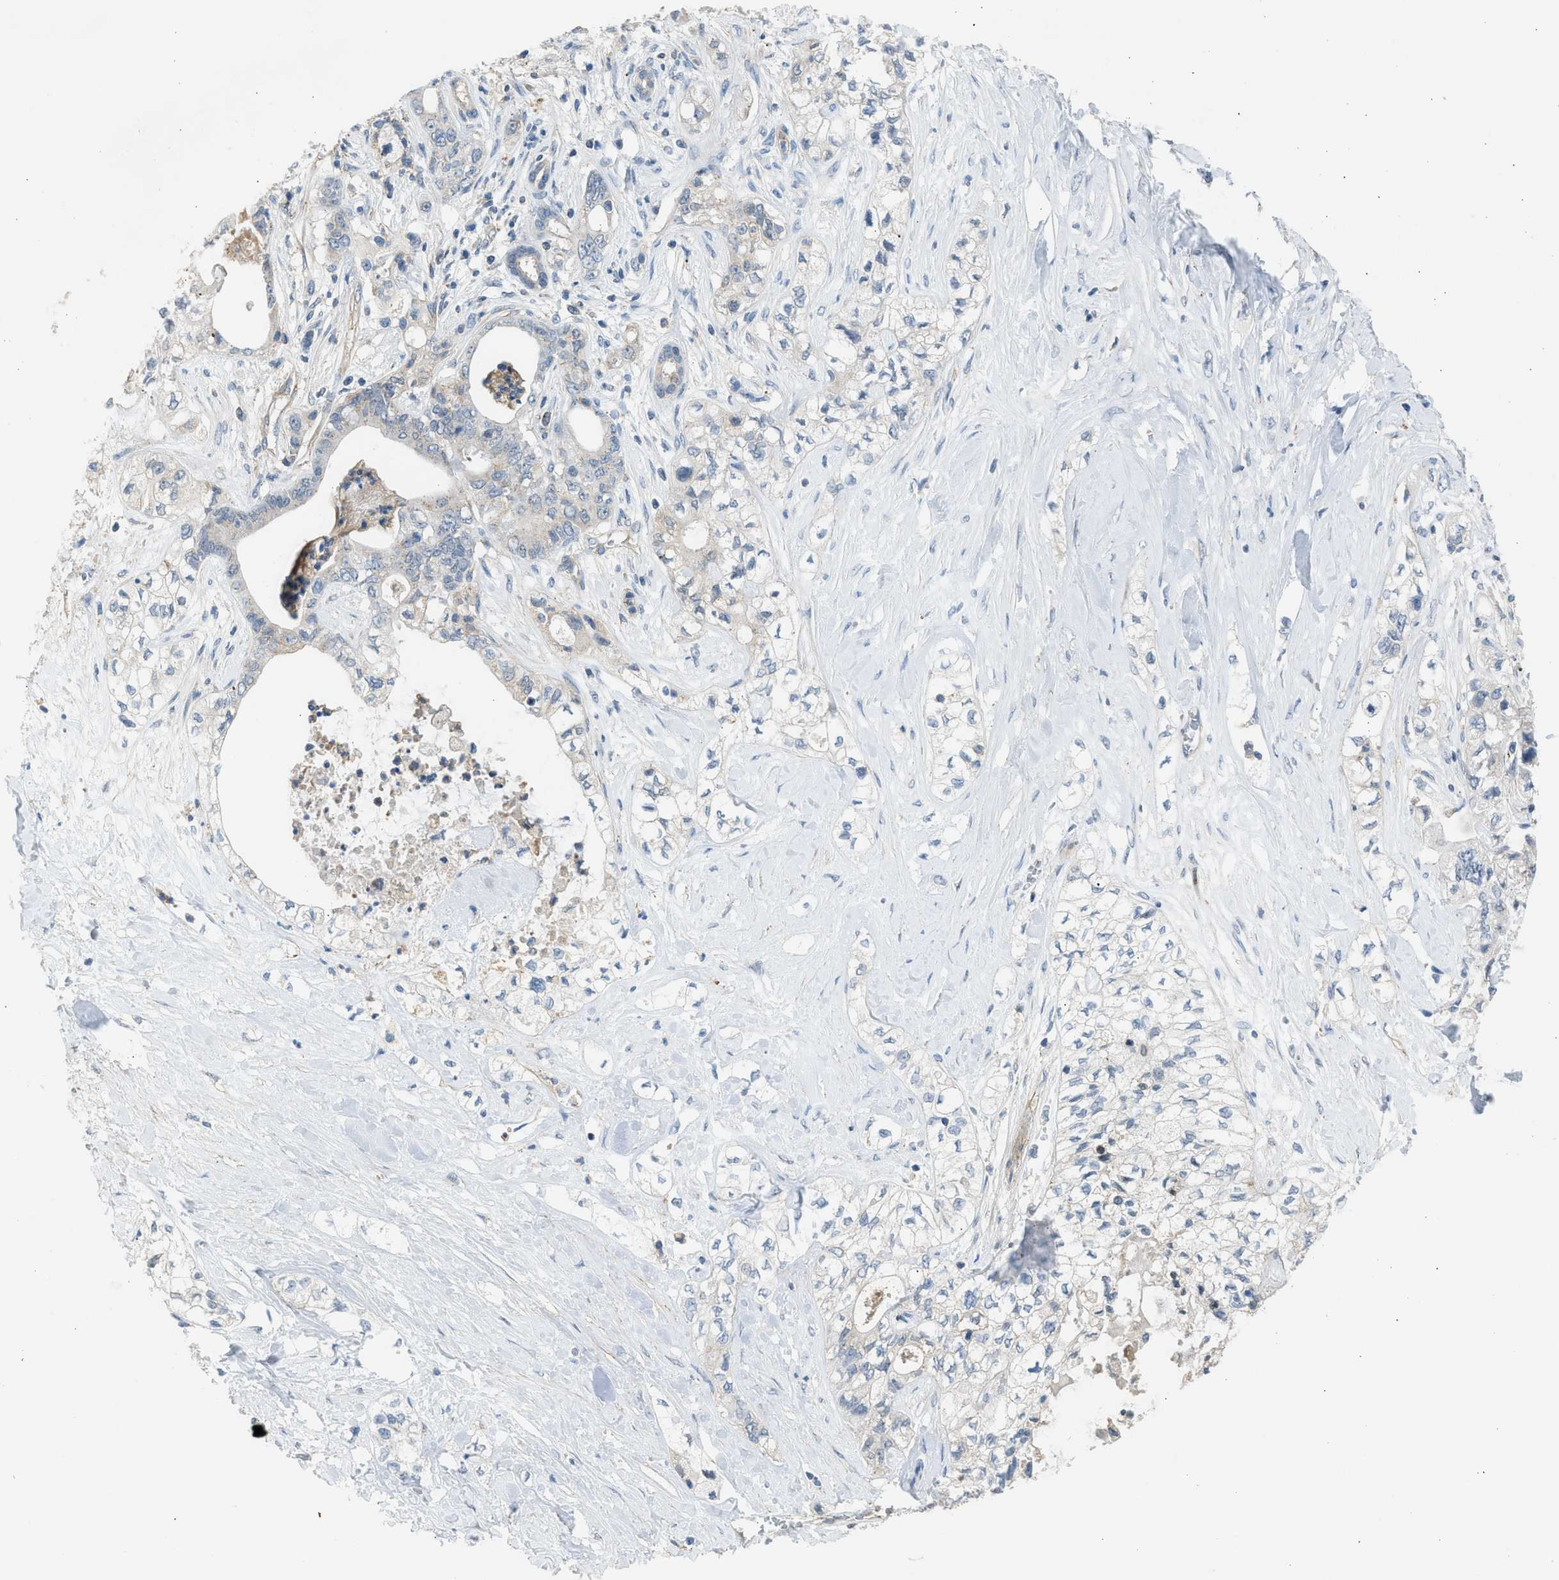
{"staining": {"intensity": "negative", "quantity": "none", "location": "none"}, "tissue": "pancreatic cancer", "cell_type": "Tumor cells", "image_type": "cancer", "snomed": [{"axis": "morphology", "description": "Adenocarcinoma, NOS"}, {"axis": "topography", "description": "Pancreas"}], "caption": "IHC image of adenocarcinoma (pancreatic) stained for a protein (brown), which exhibits no expression in tumor cells.", "gene": "PCNX3", "patient": {"sex": "male", "age": 70}}